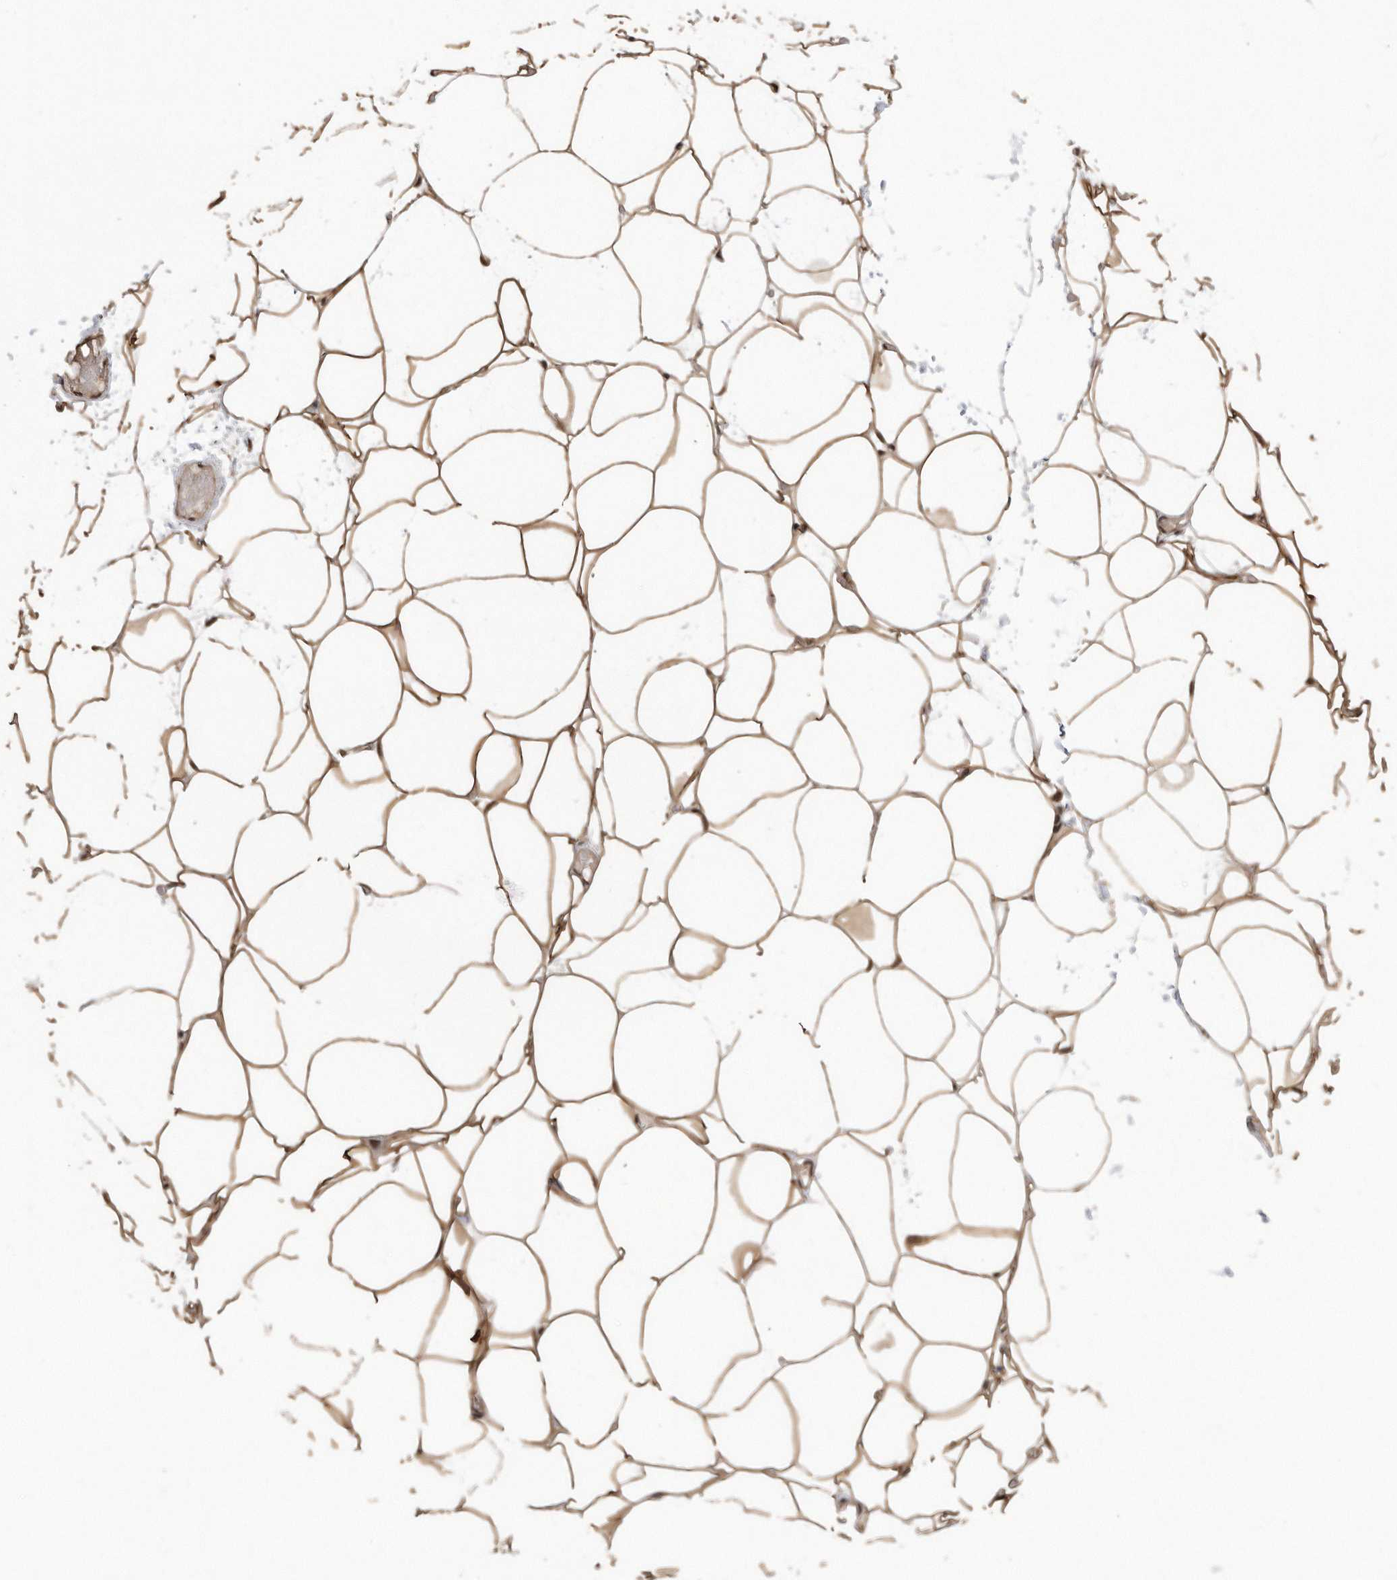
{"staining": {"intensity": "strong", "quantity": ">75%", "location": "nuclear"}, "tissue": "adipose tissue", "cell_type": "Adipocytes", "image_type": "normal", "snomed": [{"axis": "morphology", "description": "Normal tissue, NOS"}, {"axis": "topography", "description": "Breast"}], "caption": "High-power microscopy captured an immunohistochemistry photomicrograph of benign adipose tissue, revealing strong nuclear staining in approximately >75% of adipocytes.", "gene": "TDRD3", "patient": {"sex": "female", "age": 23}}